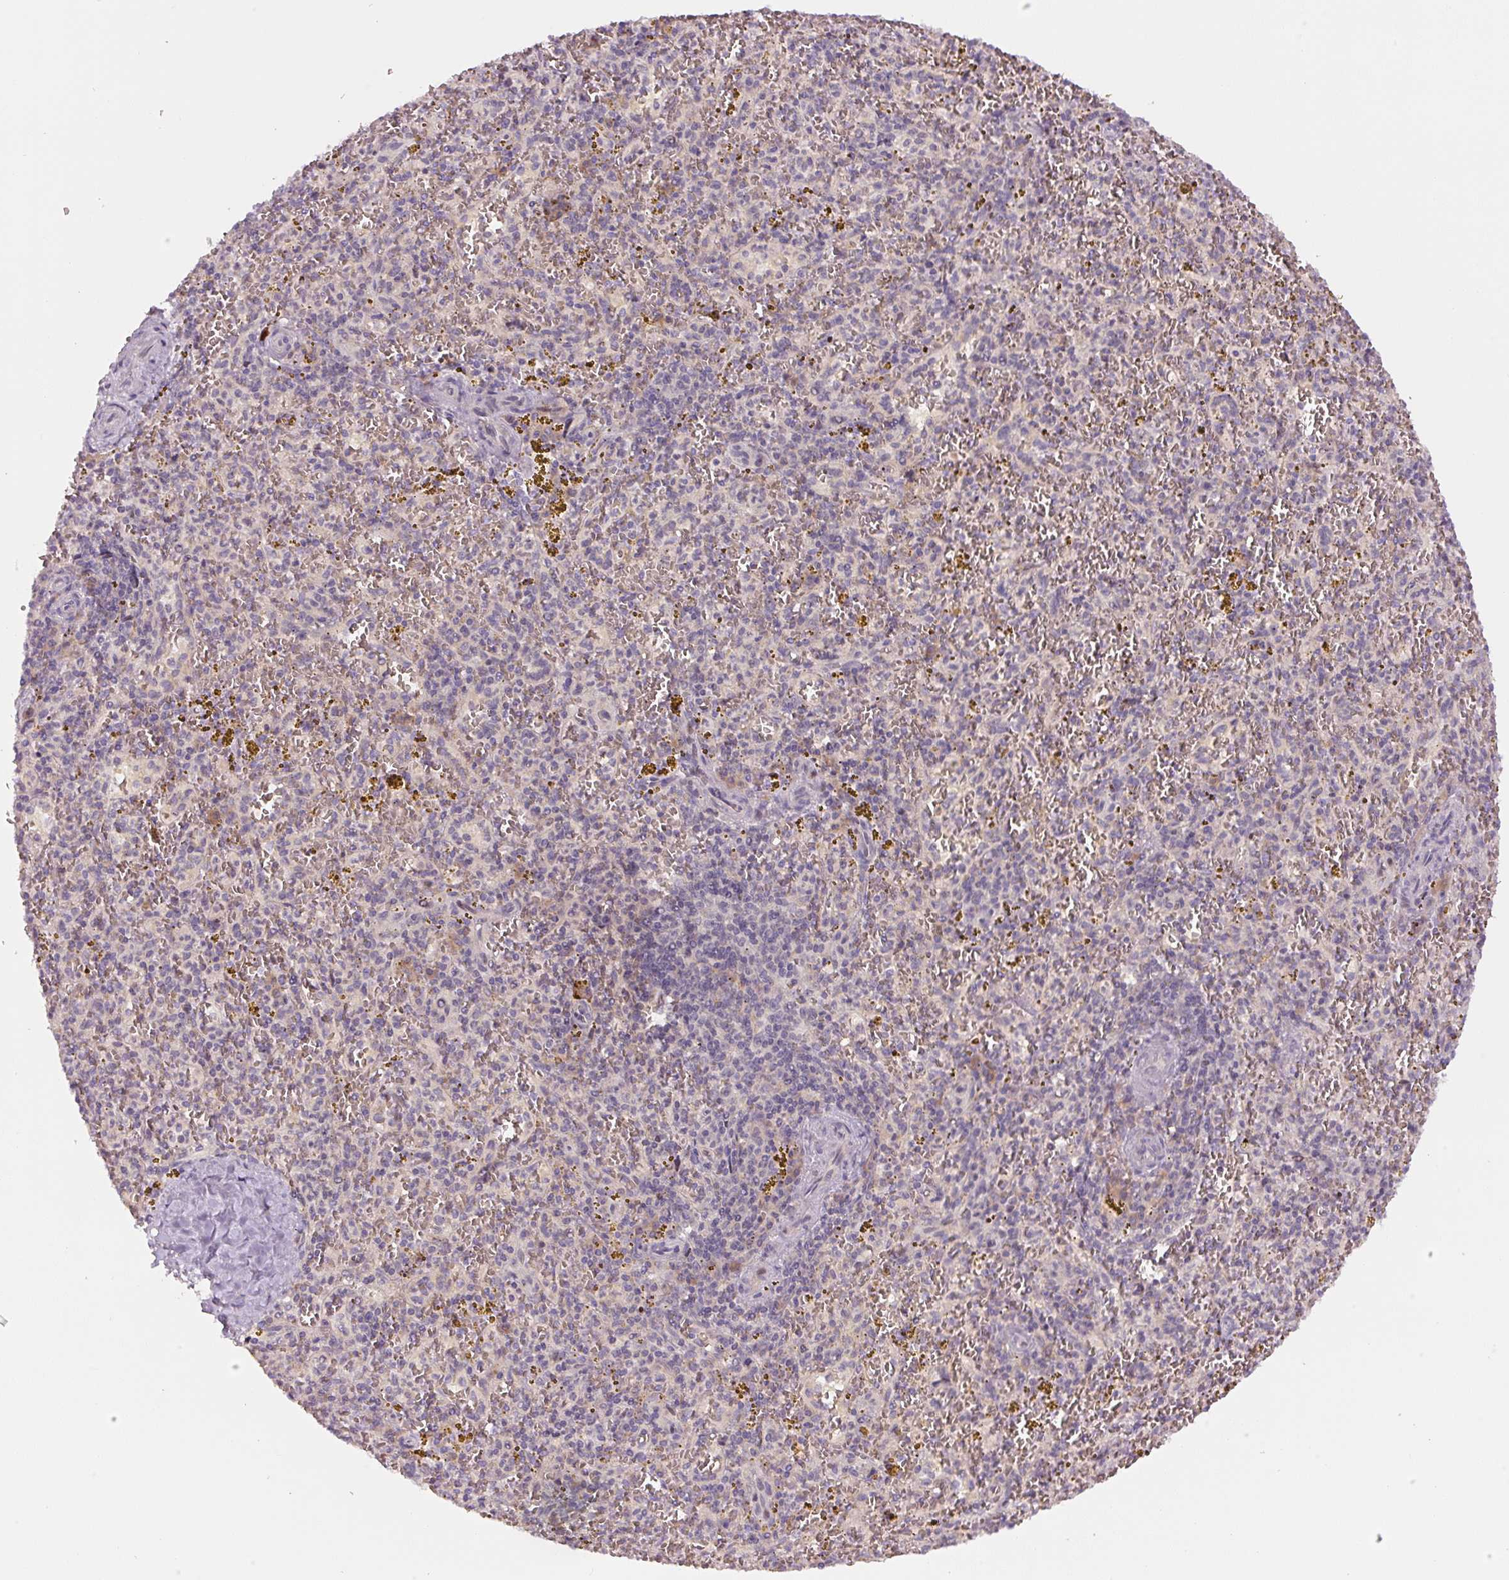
{"staining": {"intensity": "negative", "quantity": "none", "location": "none"}, "tissue": "spleen", "cell_type": "Cells in red pulp", "image_type": "normal", "snomed": [{"axis": "morphology", "description": "Normal tissue, NOS"}, {"axis": "topography", "description": "Spleen"}], "caption": "DAB (3,3'-diaminobenzidine) immunohistochemical staining of normal human spleen displays no significant staining in cells in red pulp. The staining was performed using DAB (3,3'-diaminobenzidine) to visualize the protein expression in brown, while the nuclei were stained in blue with hematoxylin (Magnification: 20x).", "gene": "YIF1B", "patient": {"sex": "male", "age": 57}}